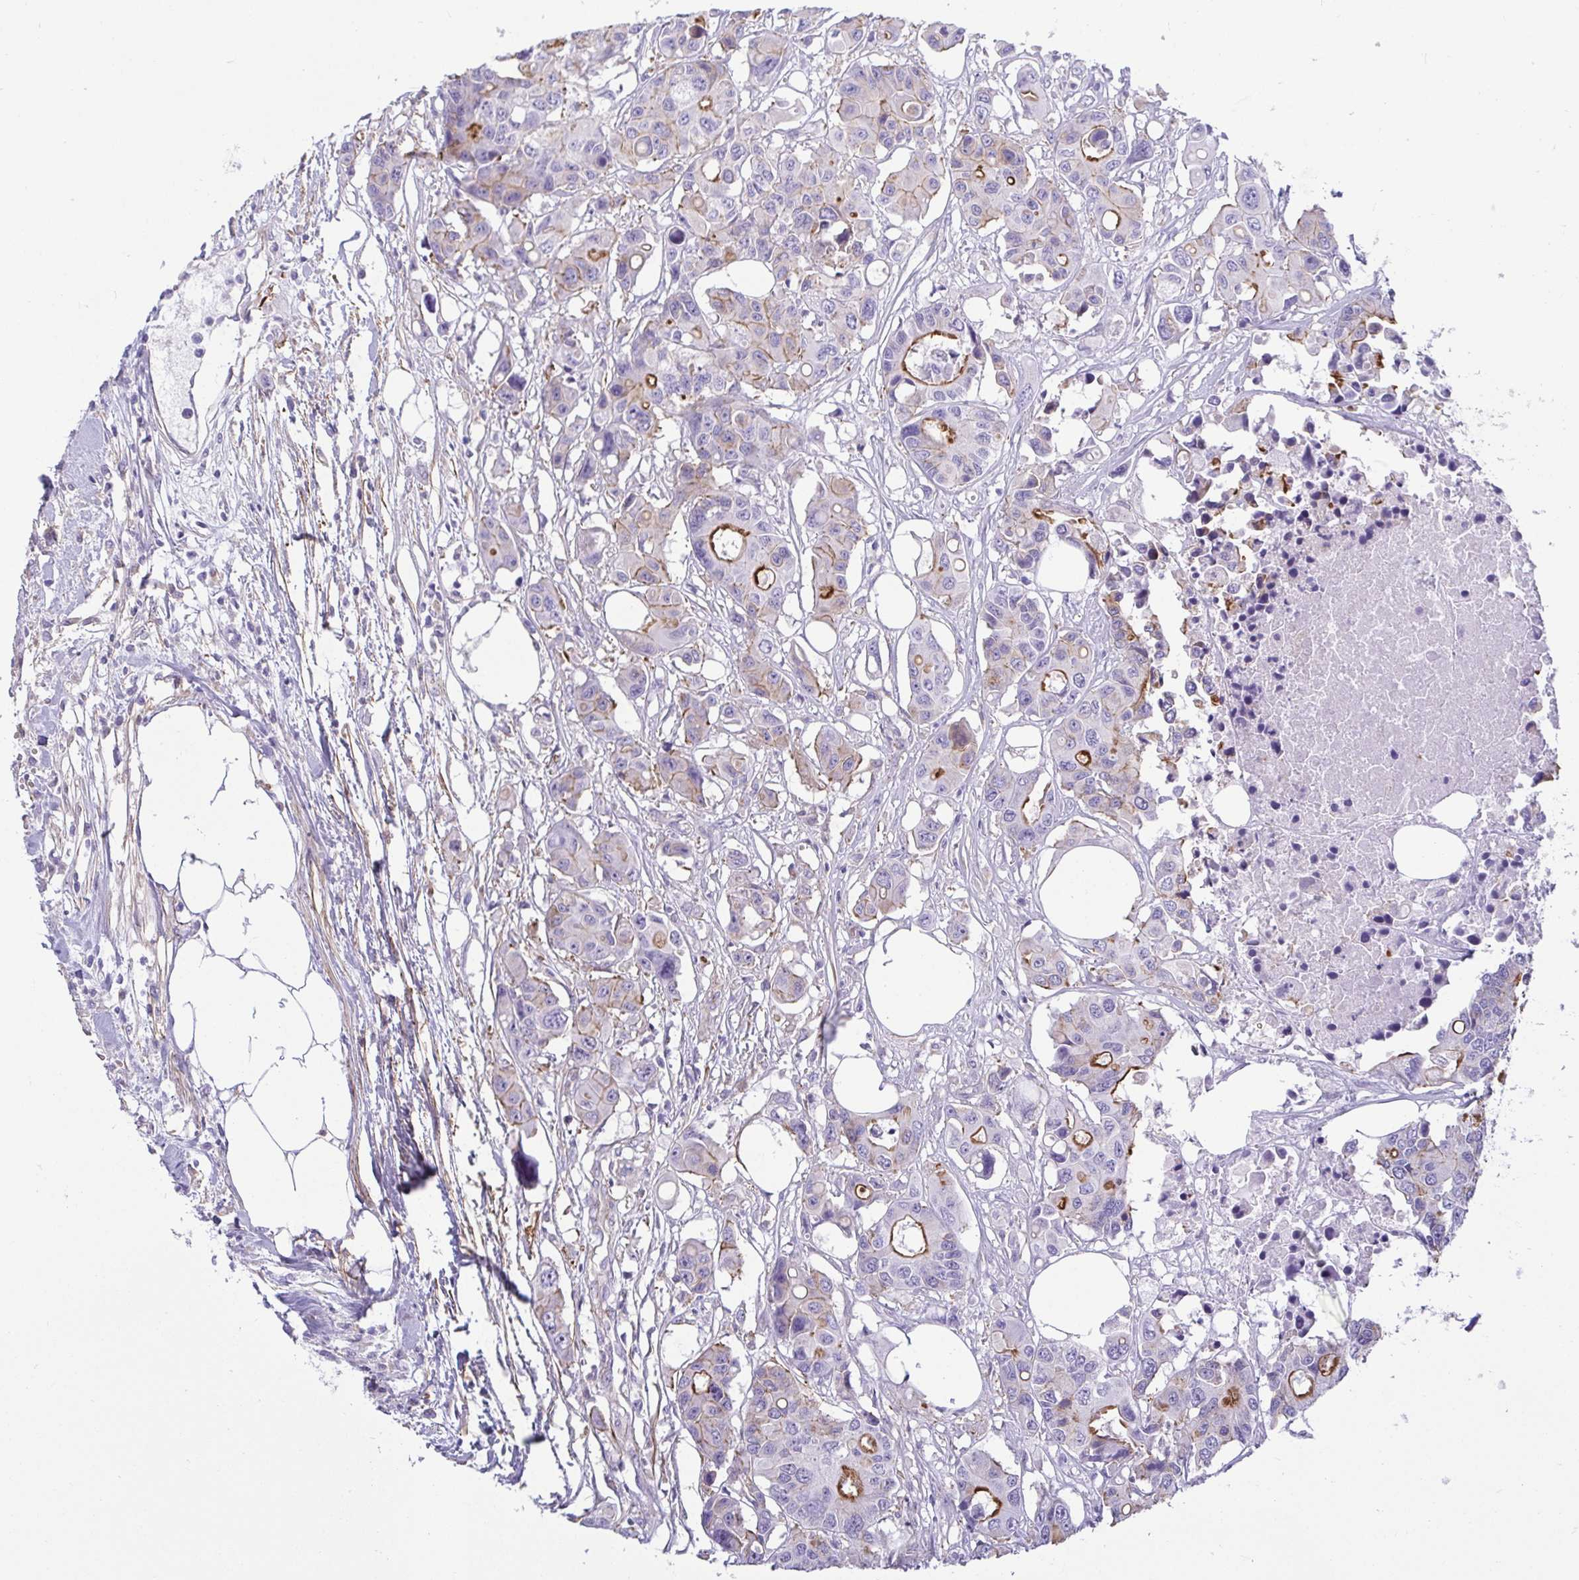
{"staining": {"intensity": "moderate", "quantity": "<25%", "location": "cytoplasmic/membranous"}, "tissue": "colorectal cancer", "cell_type": "Tumor cells", "image_type": "cancer", "snomed": [{"axis": "morphology", "description": "Adenocarcinoma, NOS"}, {"axis": "topography", "description": "Colon"}], "caption": "About <25% of tumor cells in colorectal cancer show moderate cytoplasmic/membranous protein positivity as visualized by brown immunohistochemical staining.", "gene": "LIMA1", "patient": {"sex": "male", "age": 77}}